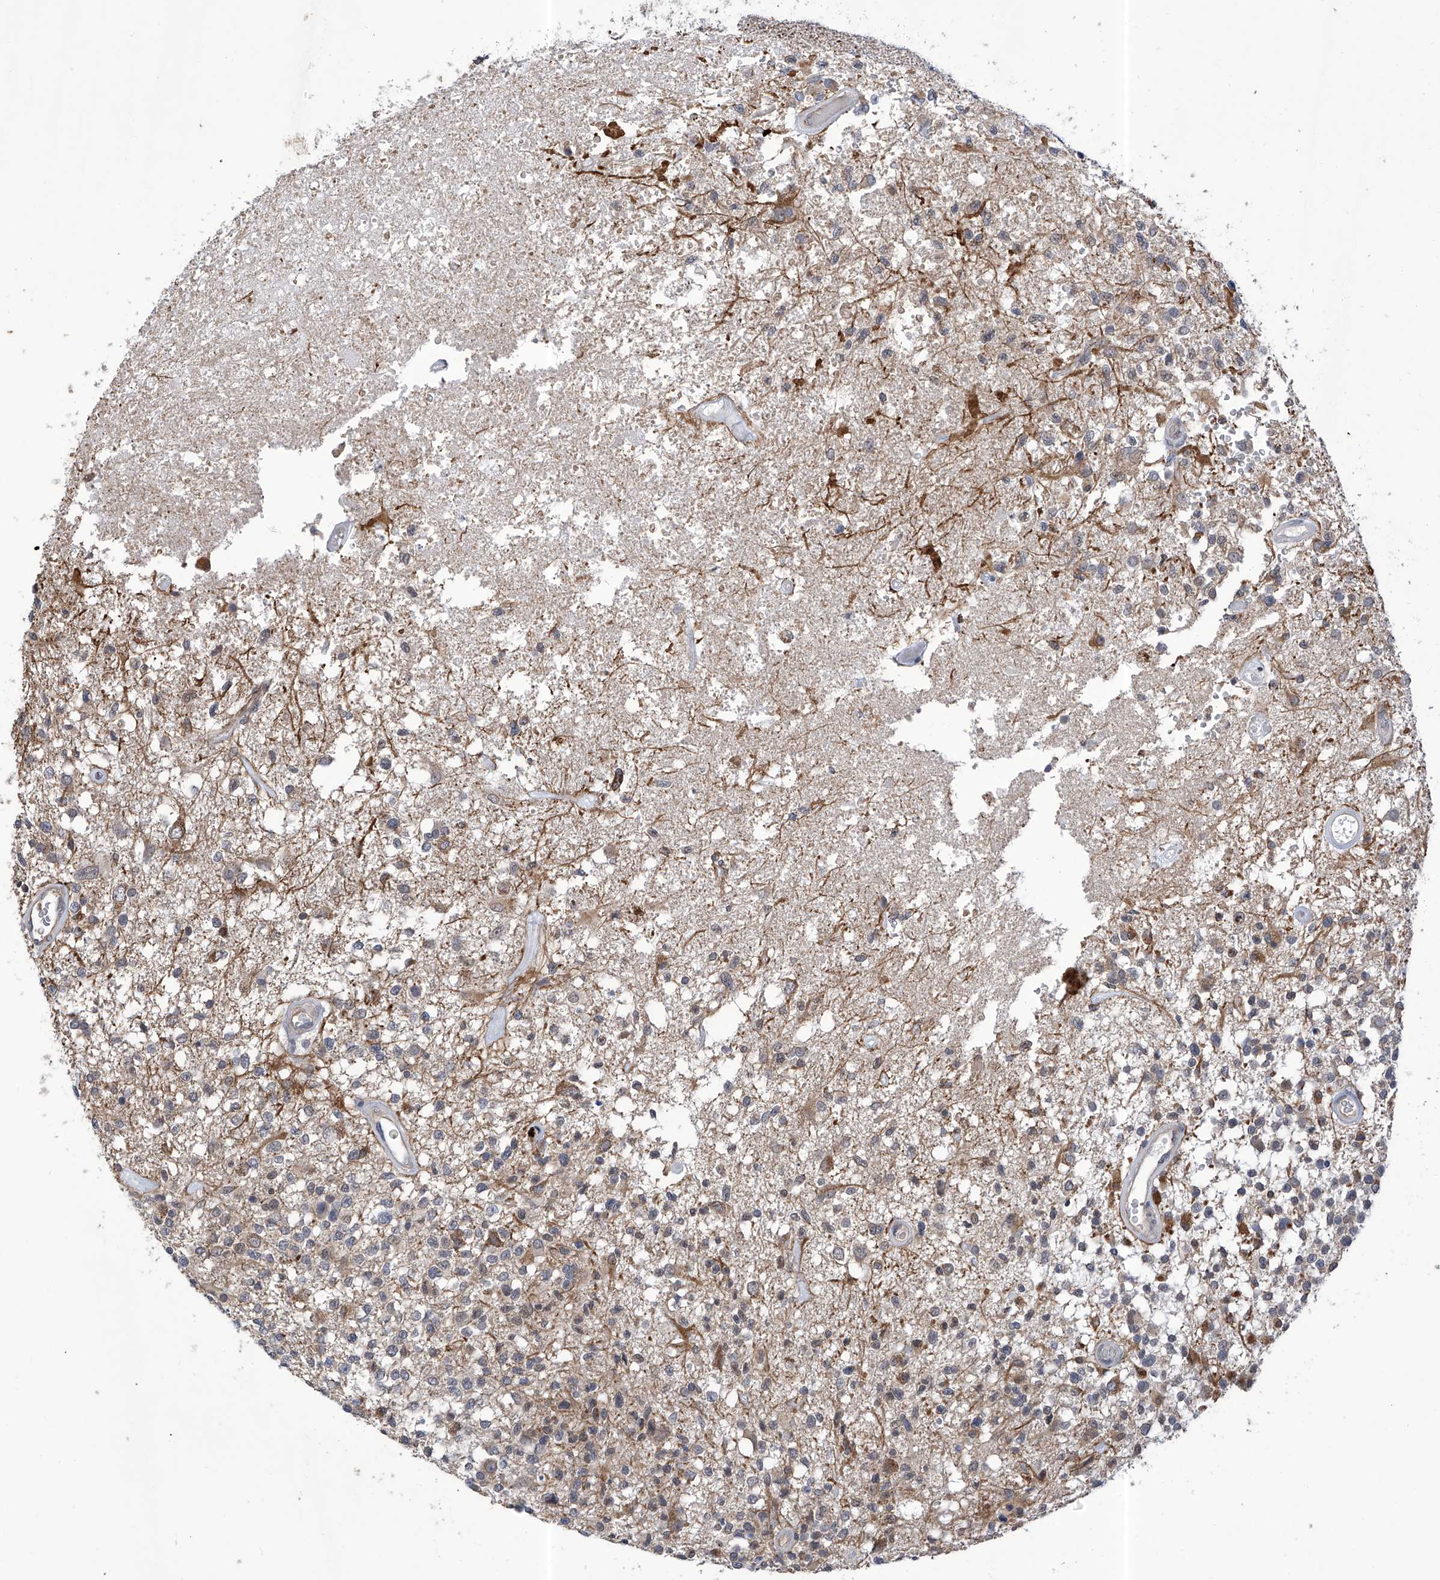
{"staining": {"intensity": "moderate", "quantity": "<25%", "location": "cytoplasmic/membranous"}, "tissue": "glioma", "cell_type": "Tumor cells", "image_type": "cancer", "snomed": [{"axis": "morphology", "description": "Glioma, malignant, High grade"}, {"axis": "morphology", "description": "Glioblastoma, NOS"}, {"axis": "topography", "description": "Brain"}], "caption": "This histopathology image reveals IHC staining of malignant glioma (high-grade), with low moderate cytoplasmic/membranous expression in approximately <25% of tumor cells.", "gene": "KIFC2", "patient": {"sex": "male", "age": 60}}